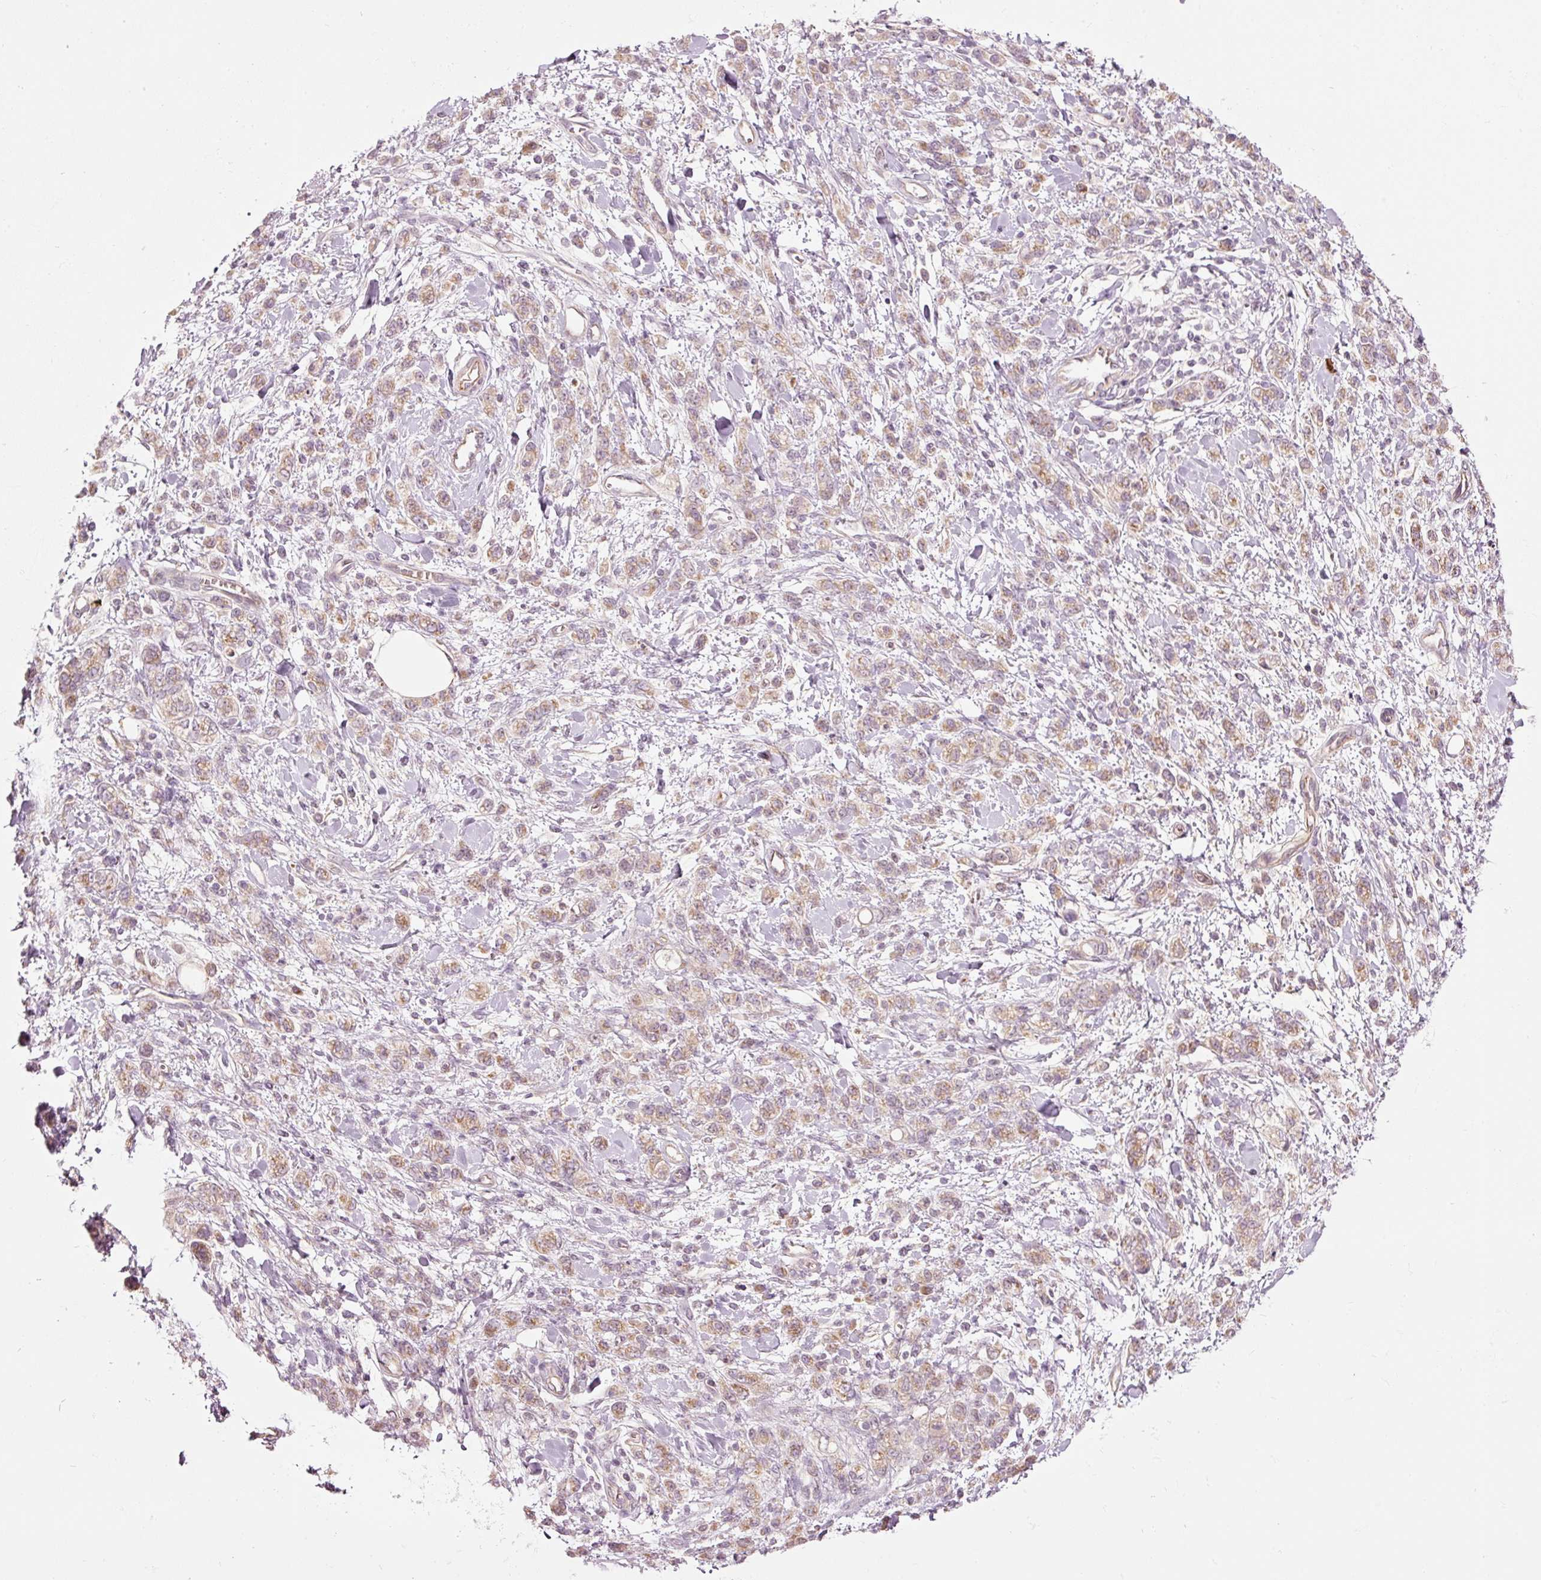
{"staining": {"intensity": "moderate", "quantity": ">75%", "location": "cytoplasmic/membranous"}, "tissue": "stomach cancer", "cell_type": "Tumor cells", "image_type": "cancer", "snomed": [{"axis": "morphology", "description": "Adenocarcinoma, NOS"}, {"axis": "topography", "description": "Stomach"}], "caption": "This histopathology image reveals IHC staining of stomach cancer (adenocarcinoma), with medium moderate cytoplasmic/membranous expression in about >75% of tumor cells.", "gene": "CDC20B", "patient": {"sex": "male", "age": 77}}